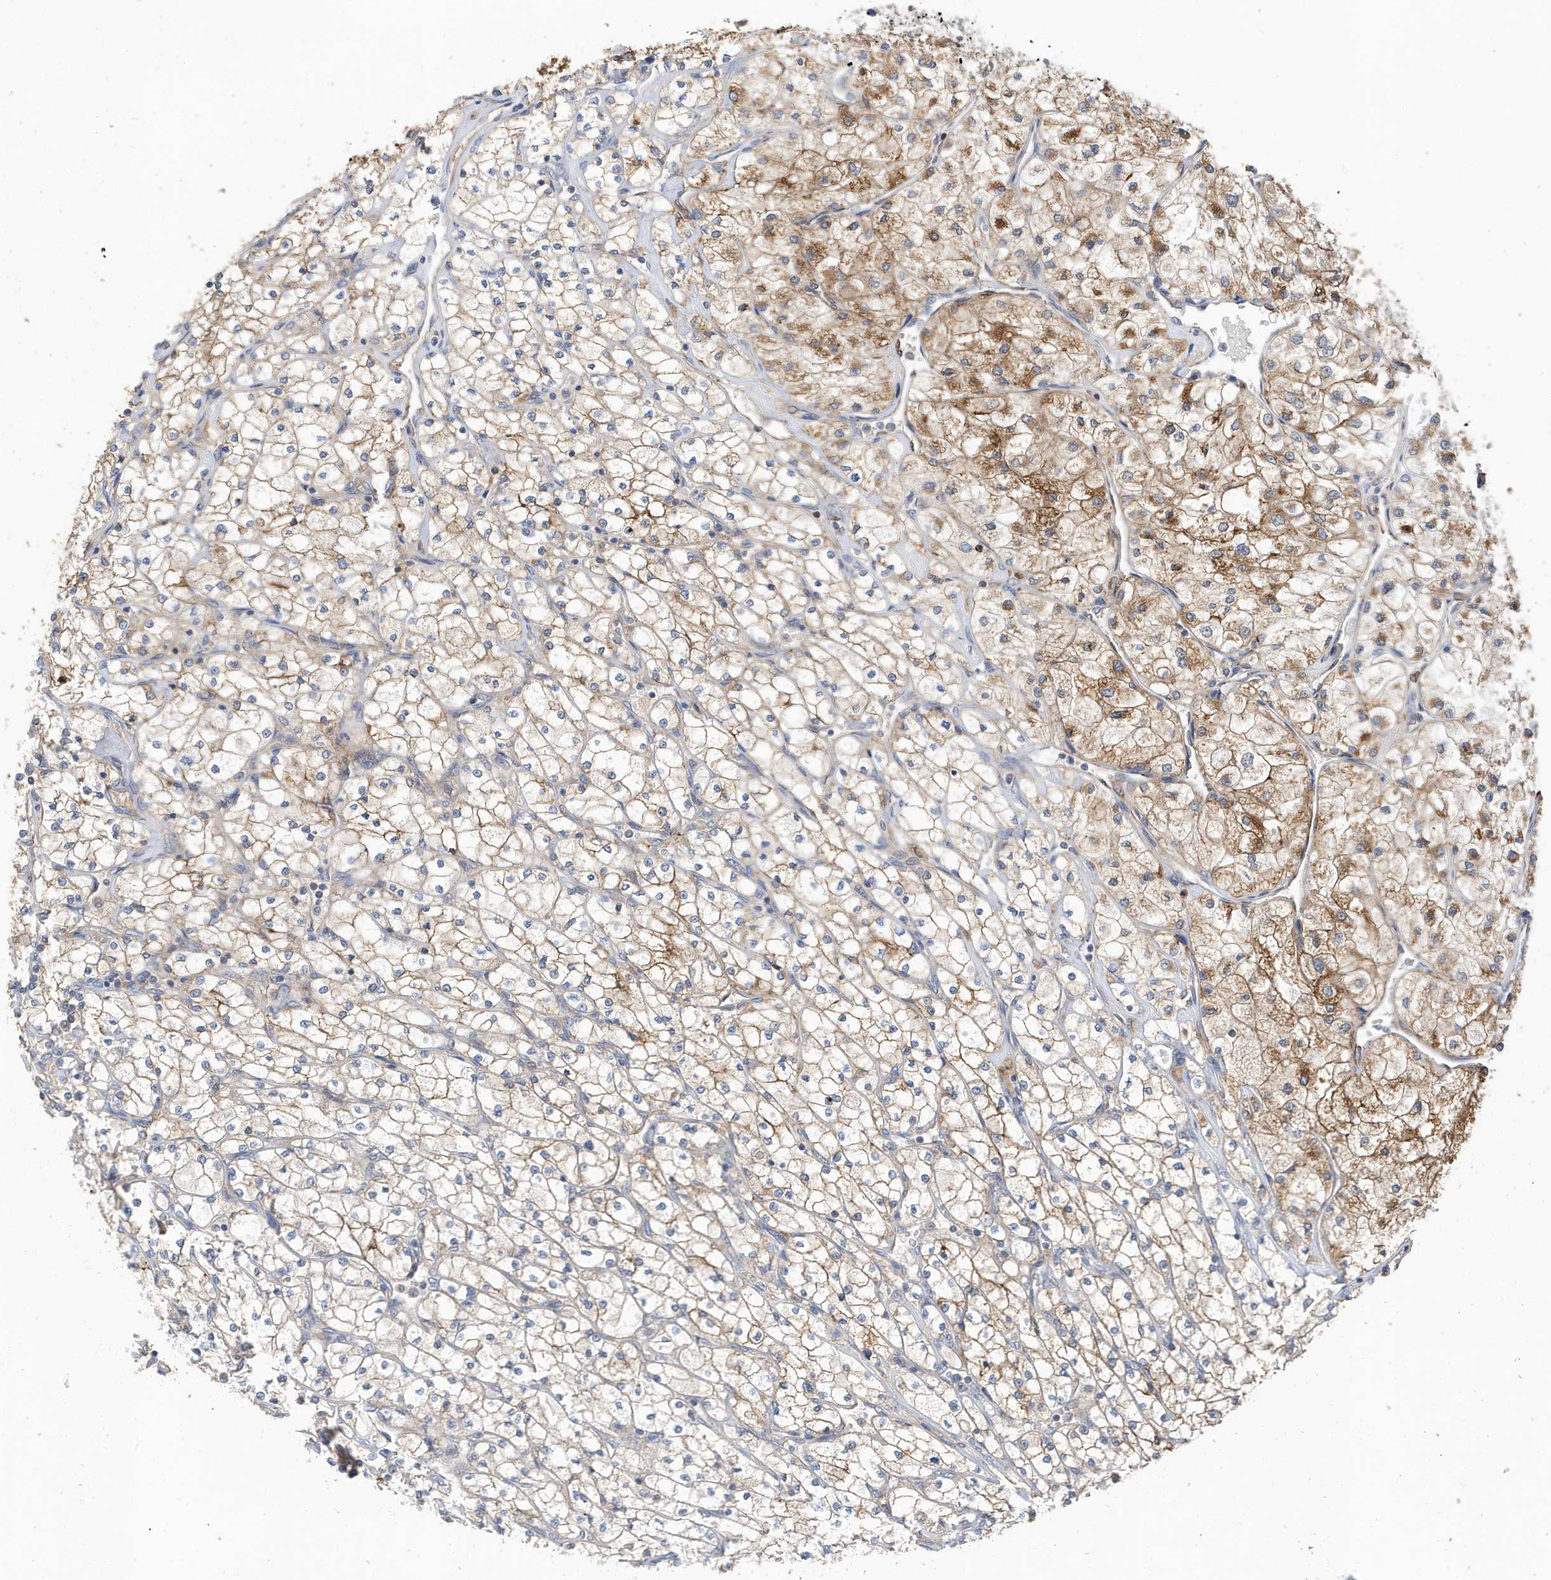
{"staining": {"intensity": "moderate", "quantity": "25%-75%", "location": "cytoplasmic/membranous"}, "tissue": "renal cancer", "cell_type": "Tumor cells", "image_type": "cancer", "snomed": [{"axis": "morphology", "description": "Adenocarcinoma, NOS"}, {"axis": "topography", "description": "Kidney"}], "caption": "The photomicrograph demonstrates immunohistochemical staining of renal adenocarcinoma. There is moderate cytoplasmic/membranous positivity is identified in approximately 25%-75% of tumor cells.", "gene": "LAPTM4A", "patient": {"sex": "male", "age": 80}}